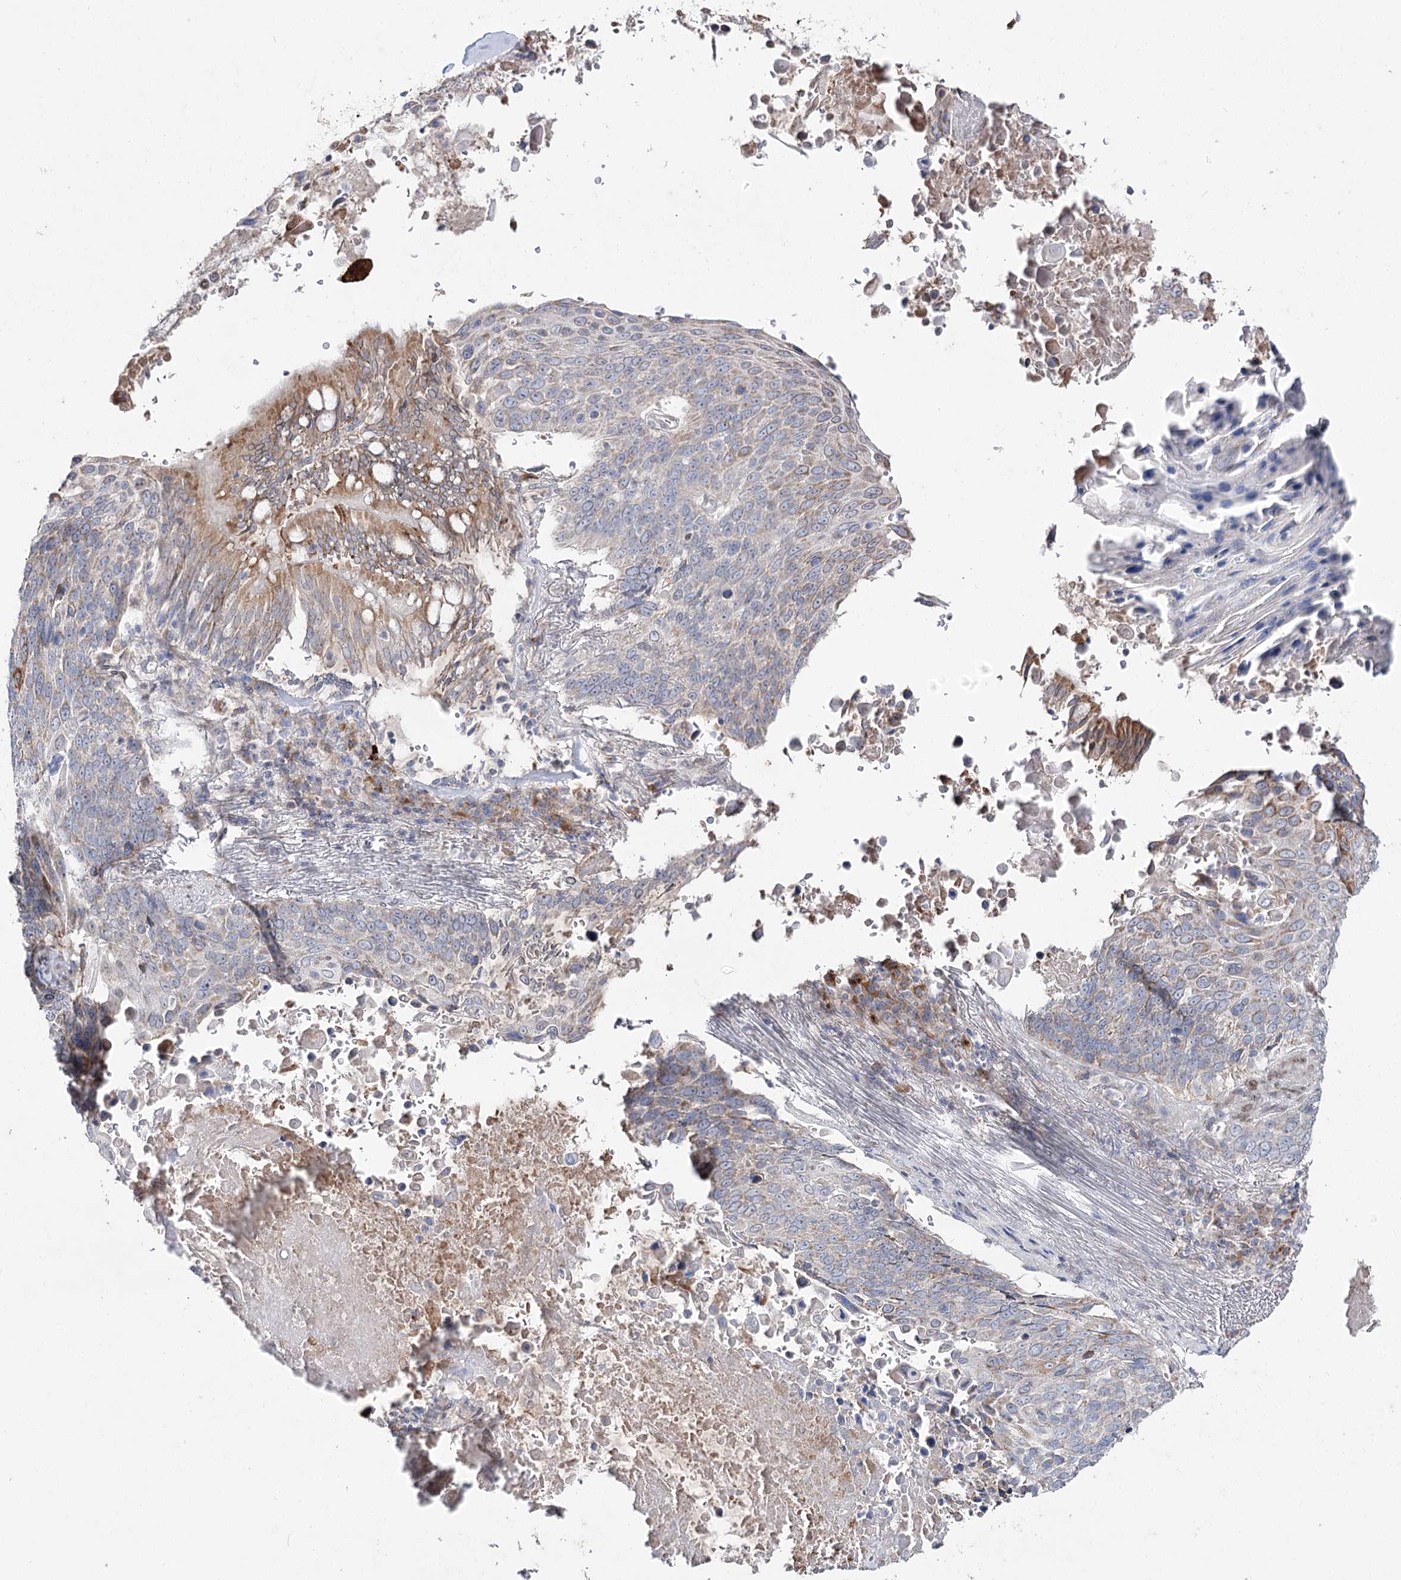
{"staining": {"intensity": "moderate", "quantity": "<25%", "location": "cytoplasmic/membranous"}, "tissue": "lung cancer", "cell_type": "Tumor cells", "image_type": "cancer", "snomed": [{"axis": "morphology", "description": "Squamous cell carcinoma, NOS"}, {"axis": "topography", "description": "Lung"}], "caption": "An image showing moderate cytoplasmic/membranous positivity in approximately <25% of tumor cells in lung cancer (squamous cell carcinoma), as visualized by brown immunohistochemical staining.", "gene": "C11orf80", "patient": {"sex": "male", "age": 66}}